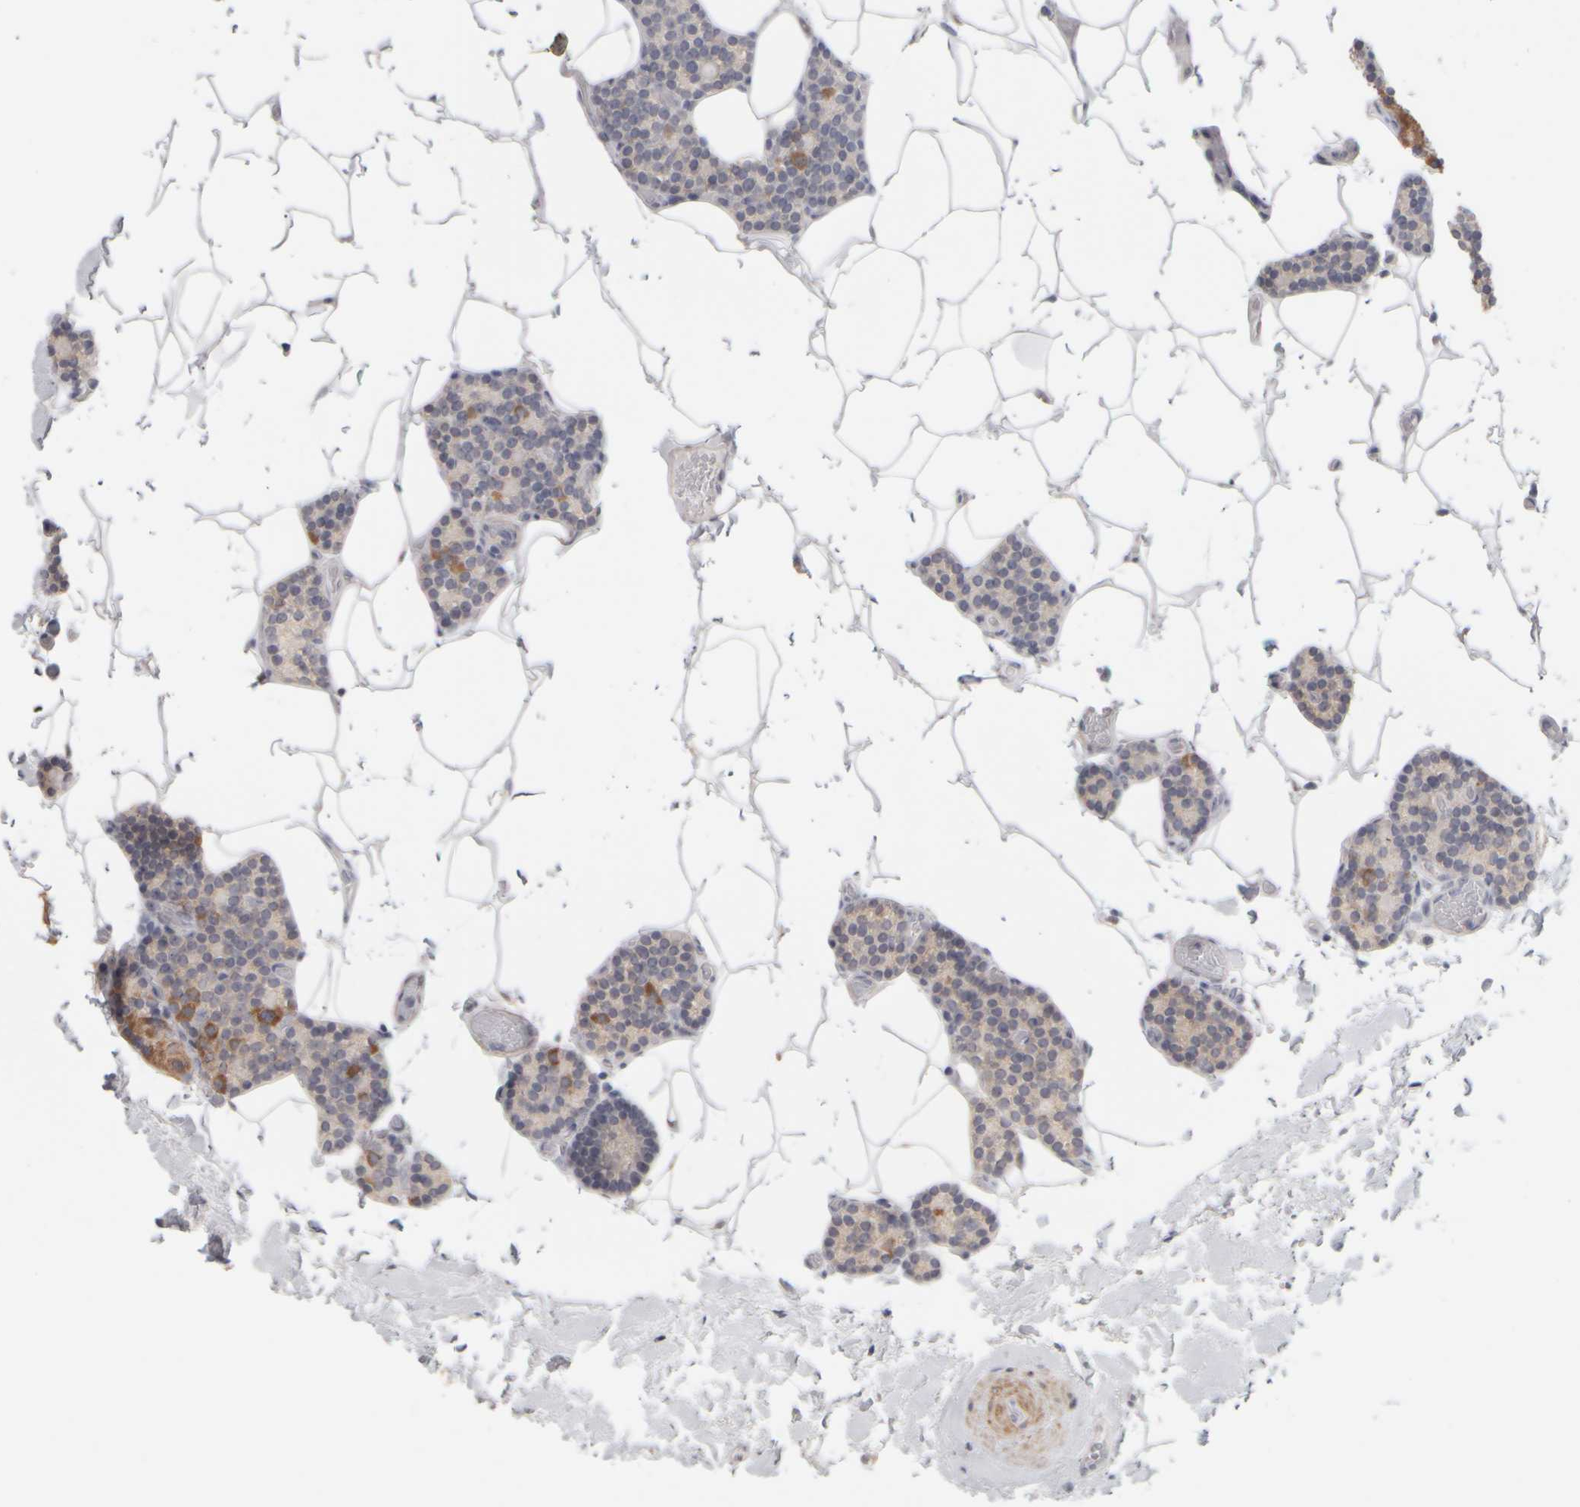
{"staining": {"intensity": "moderate", "quantity": "25%-75%", "location": "cytoplasmic/membranous"}, "tissue": "parathyroid gland", "cell_type": "Glandular cells", "image_type": "normal", "snomed": [{"axis": "morphology", "description": "Normal tissue, NOS"}, {"axis": "topography", "description": "Parathyroid gland"}], "caption": "There is medium levels of moderate cytoplasmic/membranous expression in glandular cells of unremarkable parathyroid gland, as demonstrated by immunohistochemical staining (brown color).", "gene": "DCXR", "patient": {"sex": "male", "age": 52}}